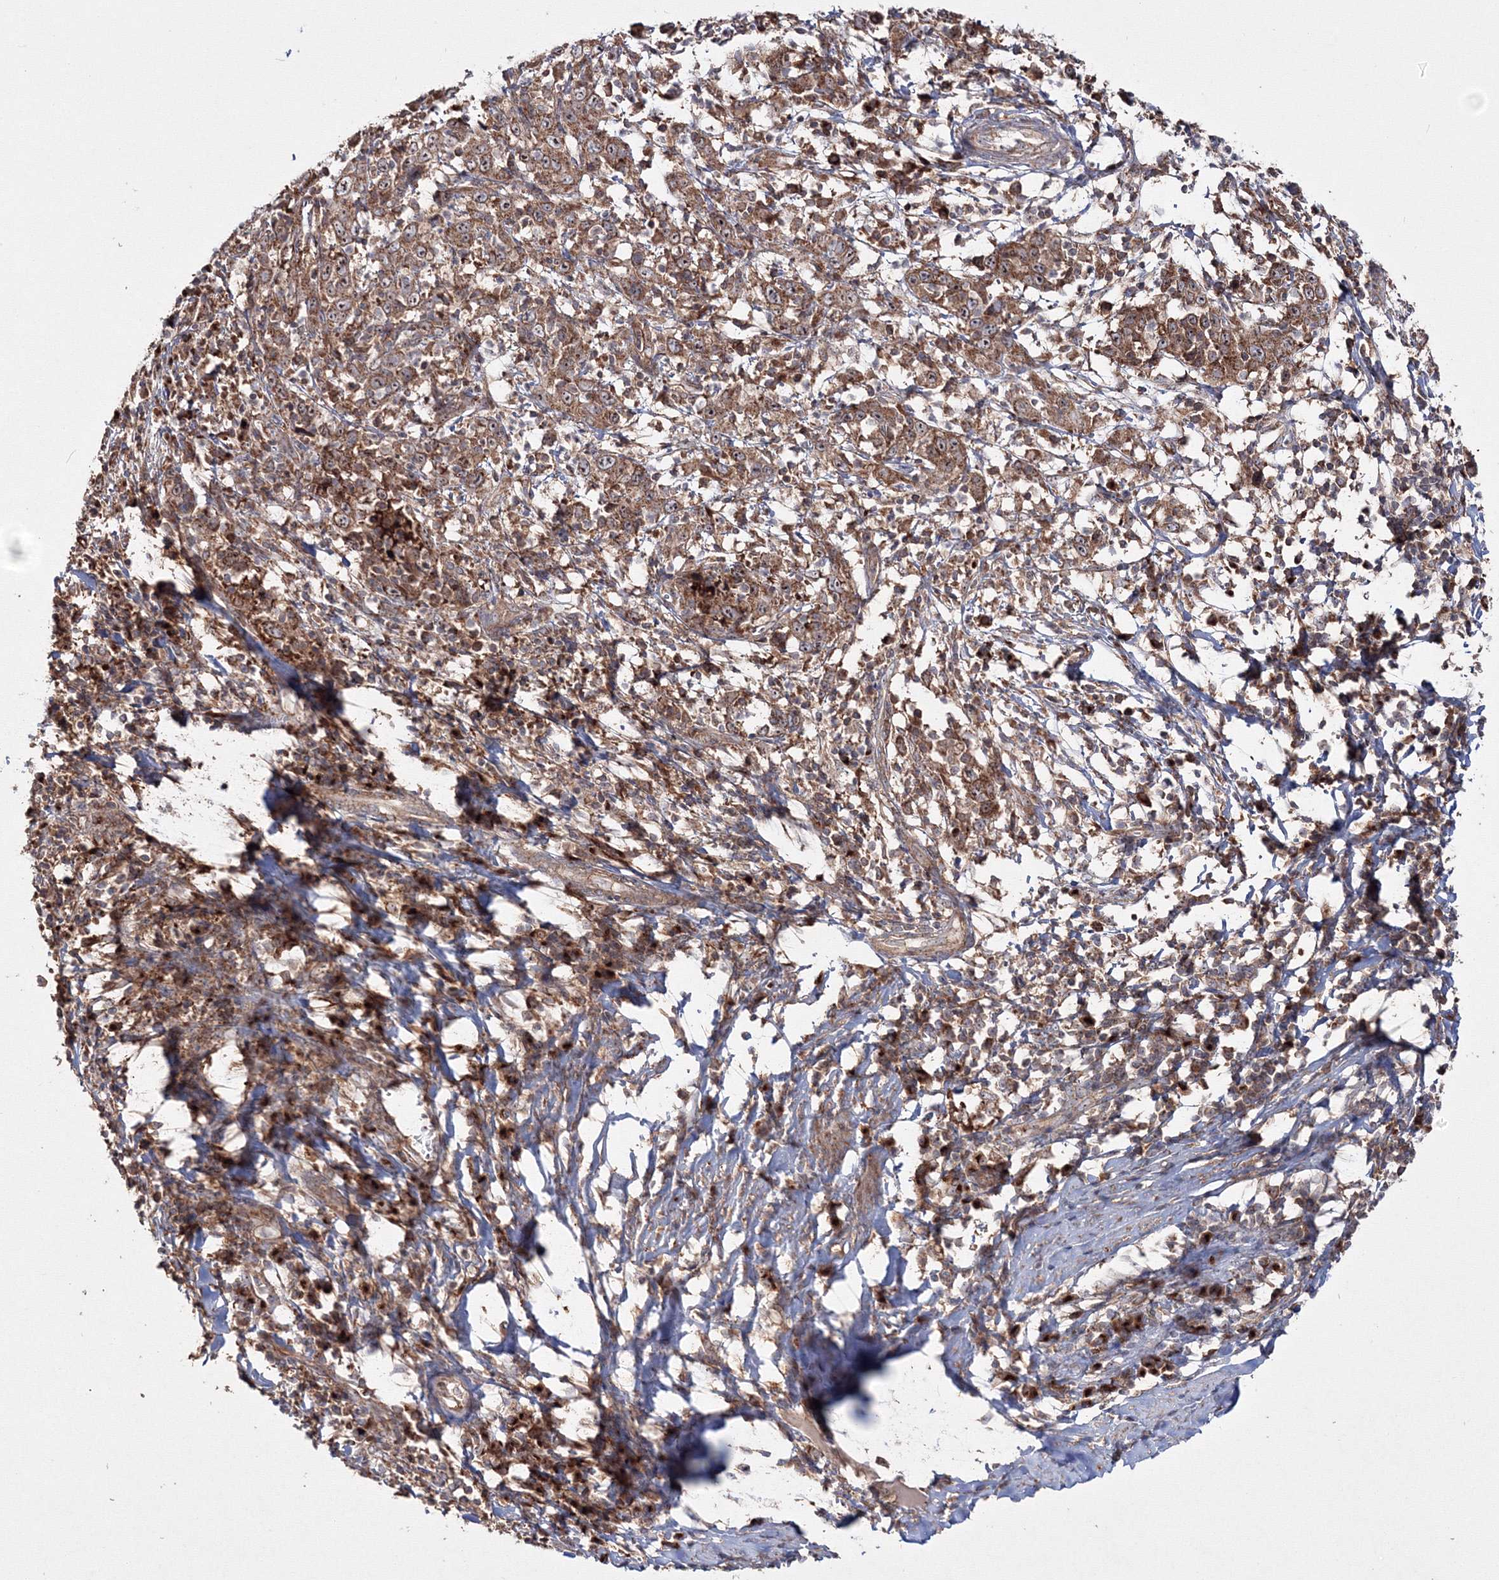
{"staining": {"intensity": "strong", "quantity": ">75%", "location": "cytoplasmic/membranous"}, "tissue": "cervical cancer", "cell_type": "Tumor cells", "image_type": "cancer", "snomed": [{"axis": "morphology", "description": "Squamous cell carcinoma, NOS"}, {"axis": "topography", "description": "Cervix"}], "caption": "Immunohistochemical staining of human cervical squamous cell carcinoma exhibits high levels of strong cytoplasmic/membranous protein expression in about >75% of tumor cells. The staining was performed using DAB (3,3'-diaminobenzidine) to visualize the protein expression in brown, while the nuclei were stained in blue with hematoxylin (Magnification: 20x).", "gene": "PEX13", "patient": {"sex": "female", "age": 46}}